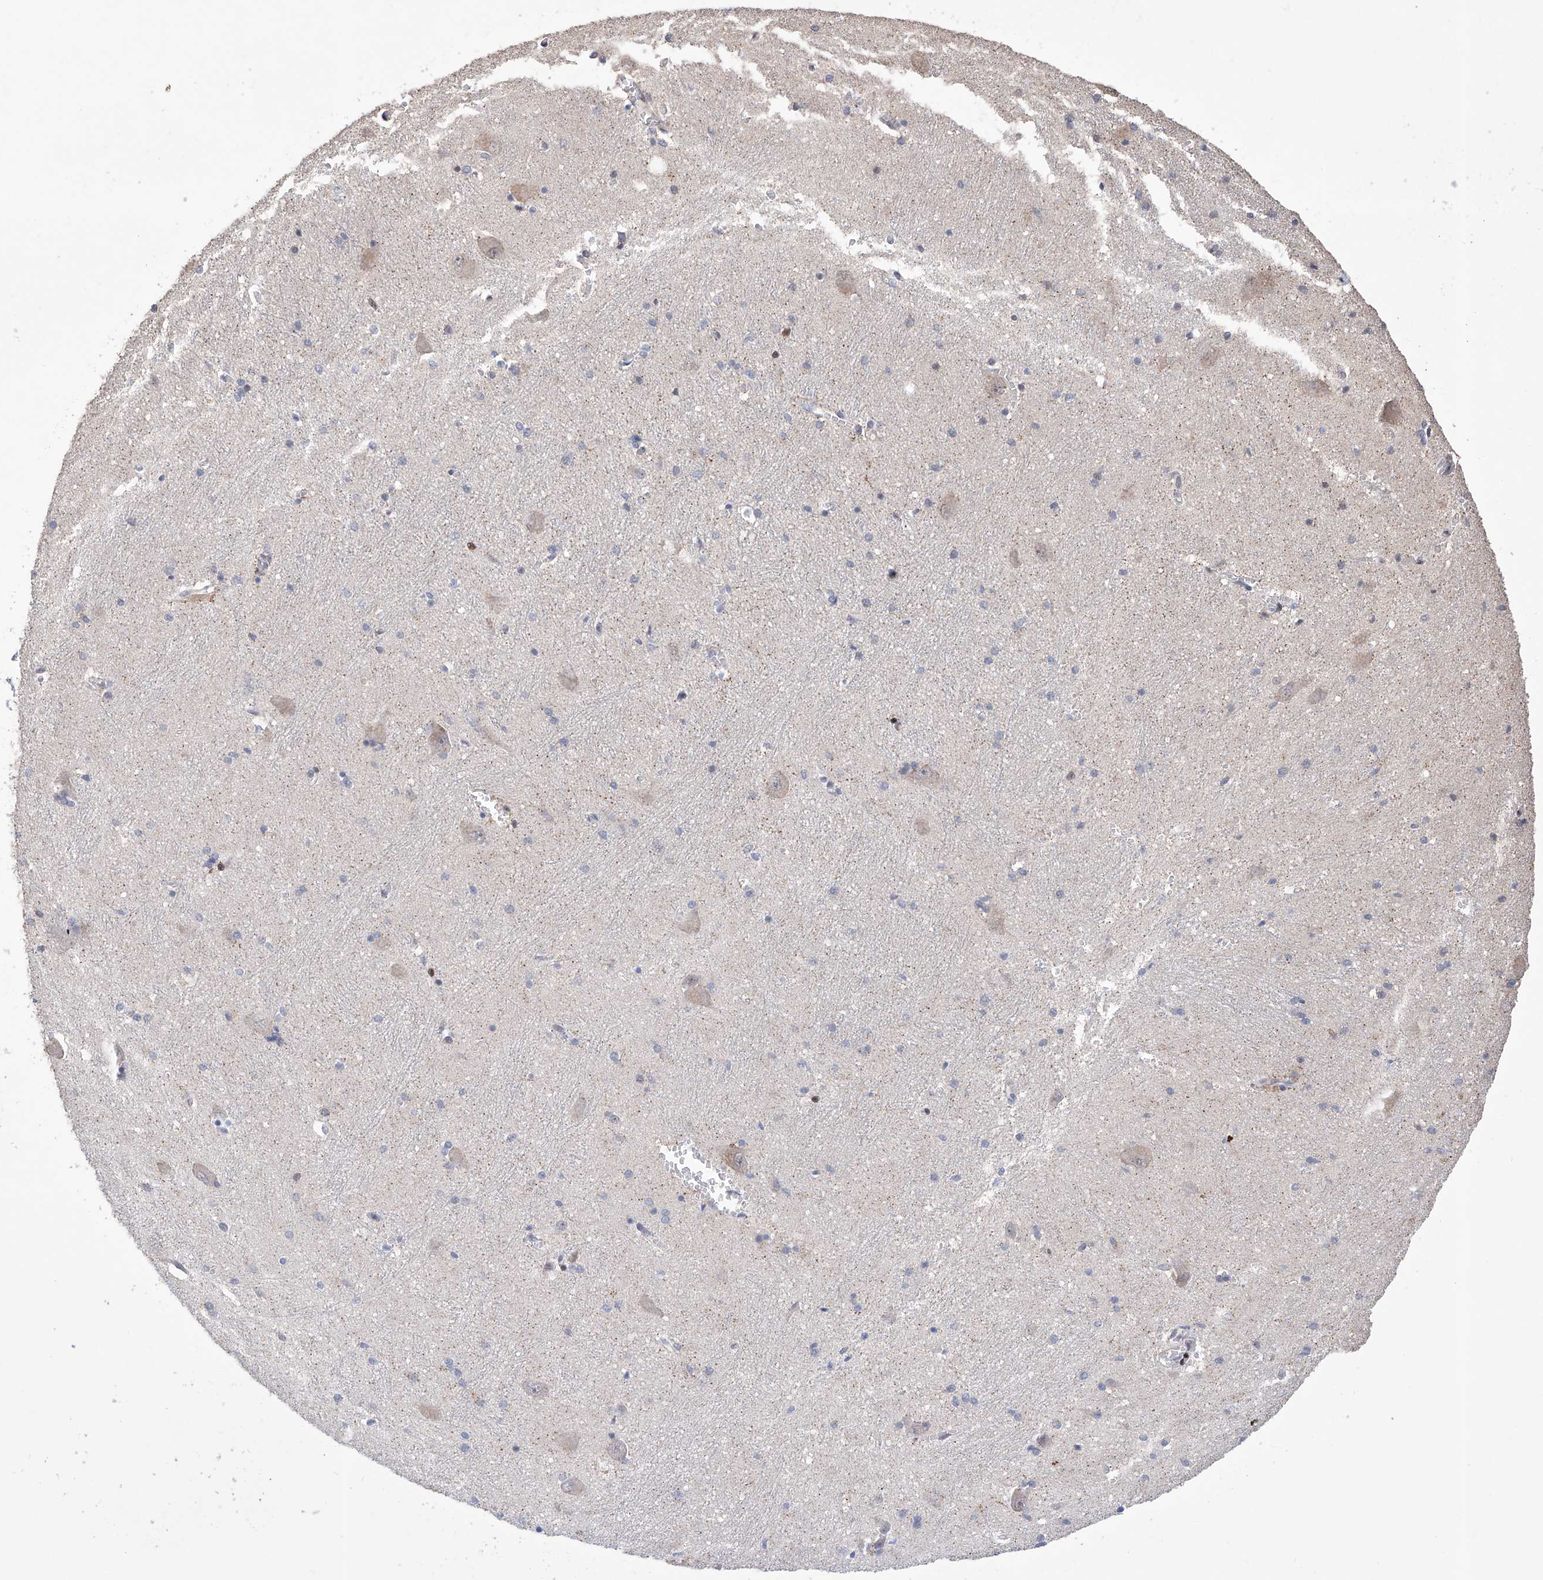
{"staining": {"intensity": "negative", "quantity": "none", "location": "none"}, "tissue": "caudate", "cell_type": "Glial cells", "image_type": "normal", "snomed": [{"axis": "morphology", "description": "Normal tissue, NOS"}, {"axis": "topography", "description": "Lateral ventricle wall"}], "caption": "The histopathology image displays no staining of glial cells in benign caudate. (Stains: DAB (3,3'-diaminobenzidine) IHC with hematoxylin counter stain, Microscopy: brightfield microscopy at high magnification).", "gene": "AFG1L", "patient": {"sex": "male", "age": 37}}